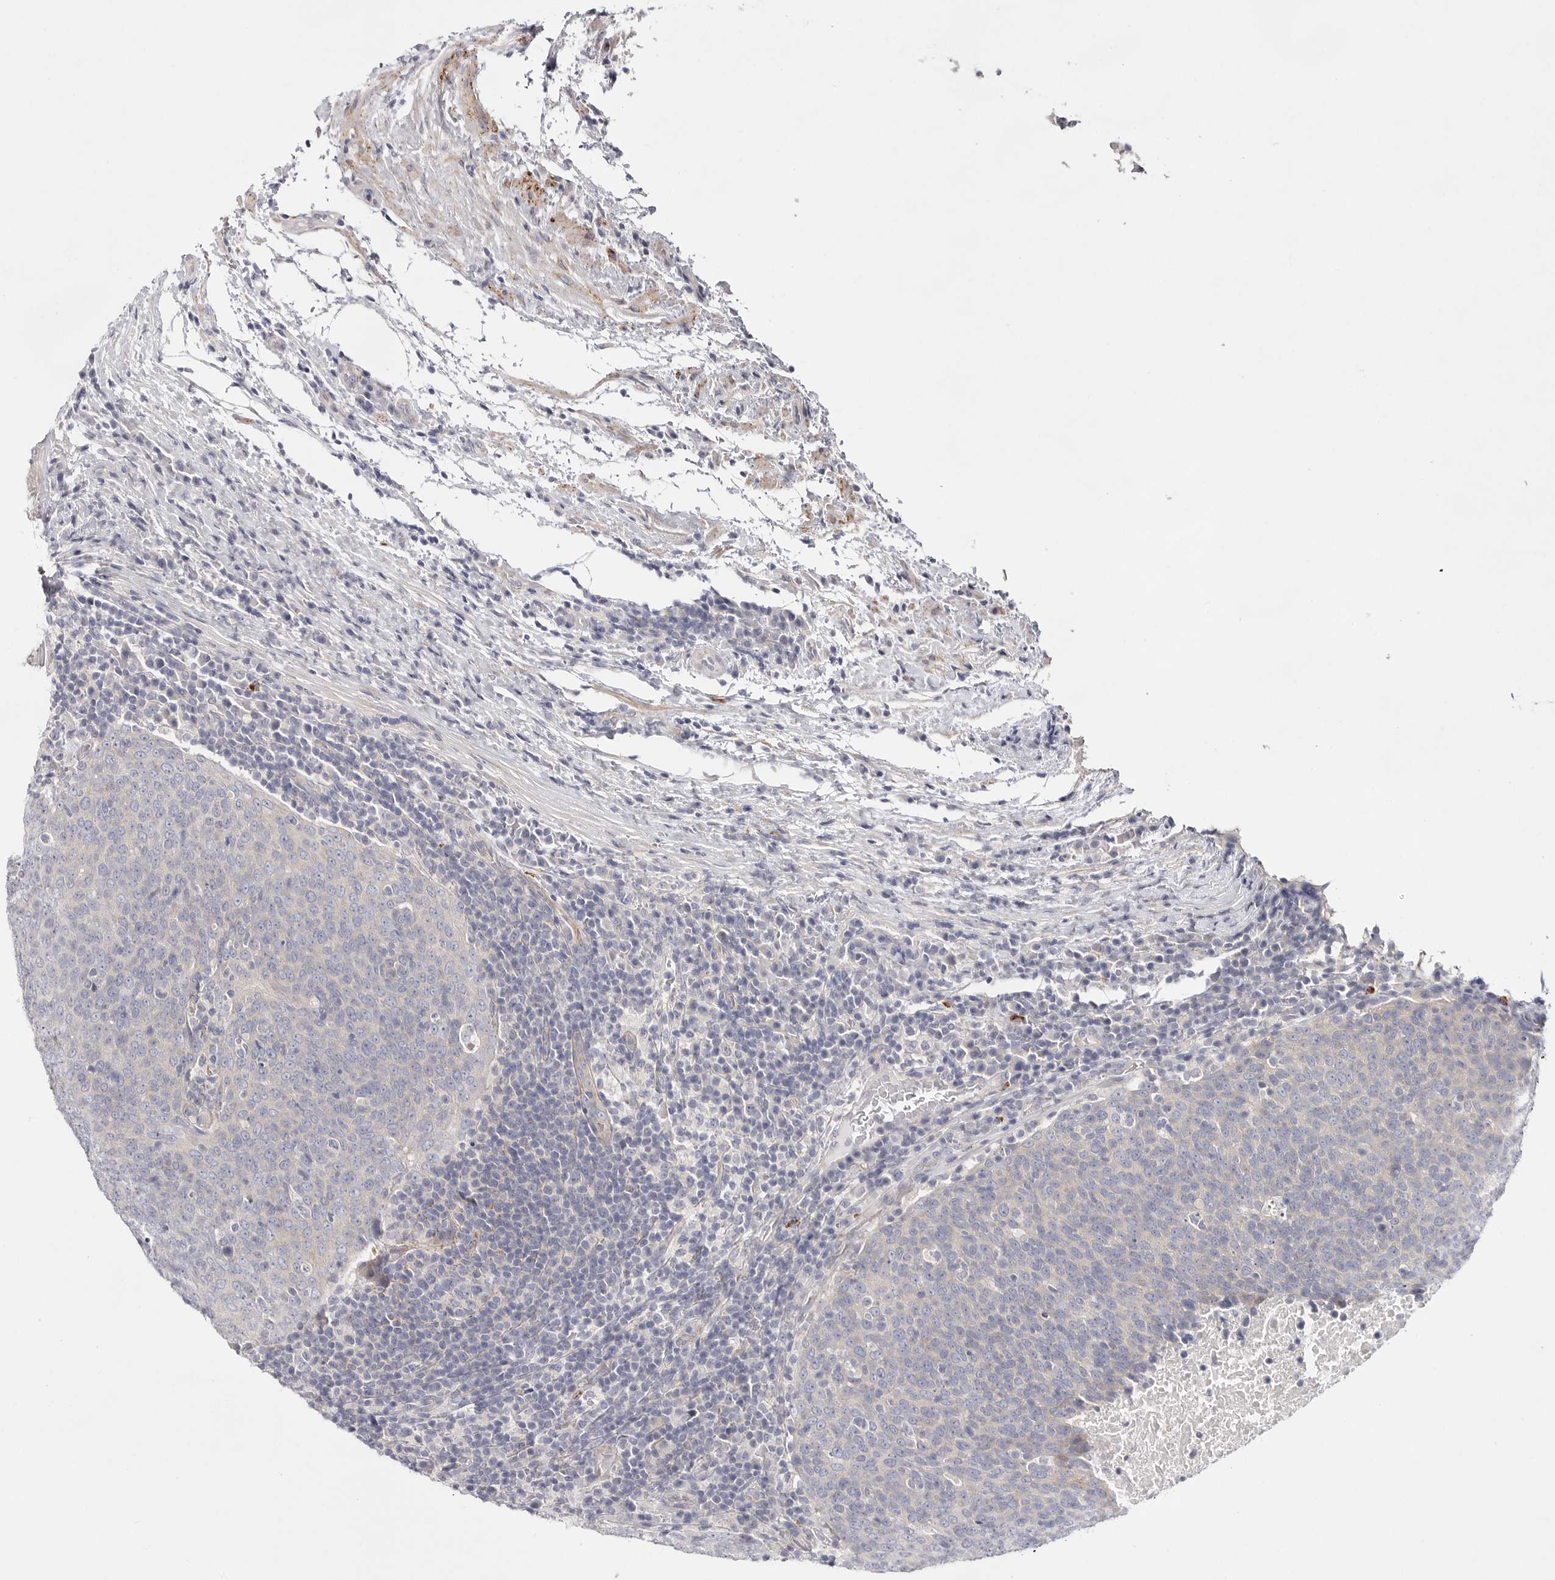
{"staining": {"intensity": "negative", "quantity": "none", "location": "none"}, "tissue": "head and neck cancer", "cell_type": "Tumor cells", "image_type": "cancer", "snomed": [{"axis": "morphology", "description": "Squamous cell carcinoma, NOS"}, {"axis": "morphology", "description": "Squamous cell carcinoma, metastatic, NOS"}, {"axis": "topography", "description": "Lymph node"}, {"axis": "topography", "description": "Head-Neck"}], "caption": "The histopathology image demonstrates no staining of tumor cells in metastatic squamous cell carcinoma (head and neck). Brightfield microscopy of immunohistochemistry stained with DAB (3,3'-diaminobenzidine) (brown) and hematoxylin (blue), captured at high magnification.", "gene": "ELP3", "patient": {"sex": "male", "age": 62}}